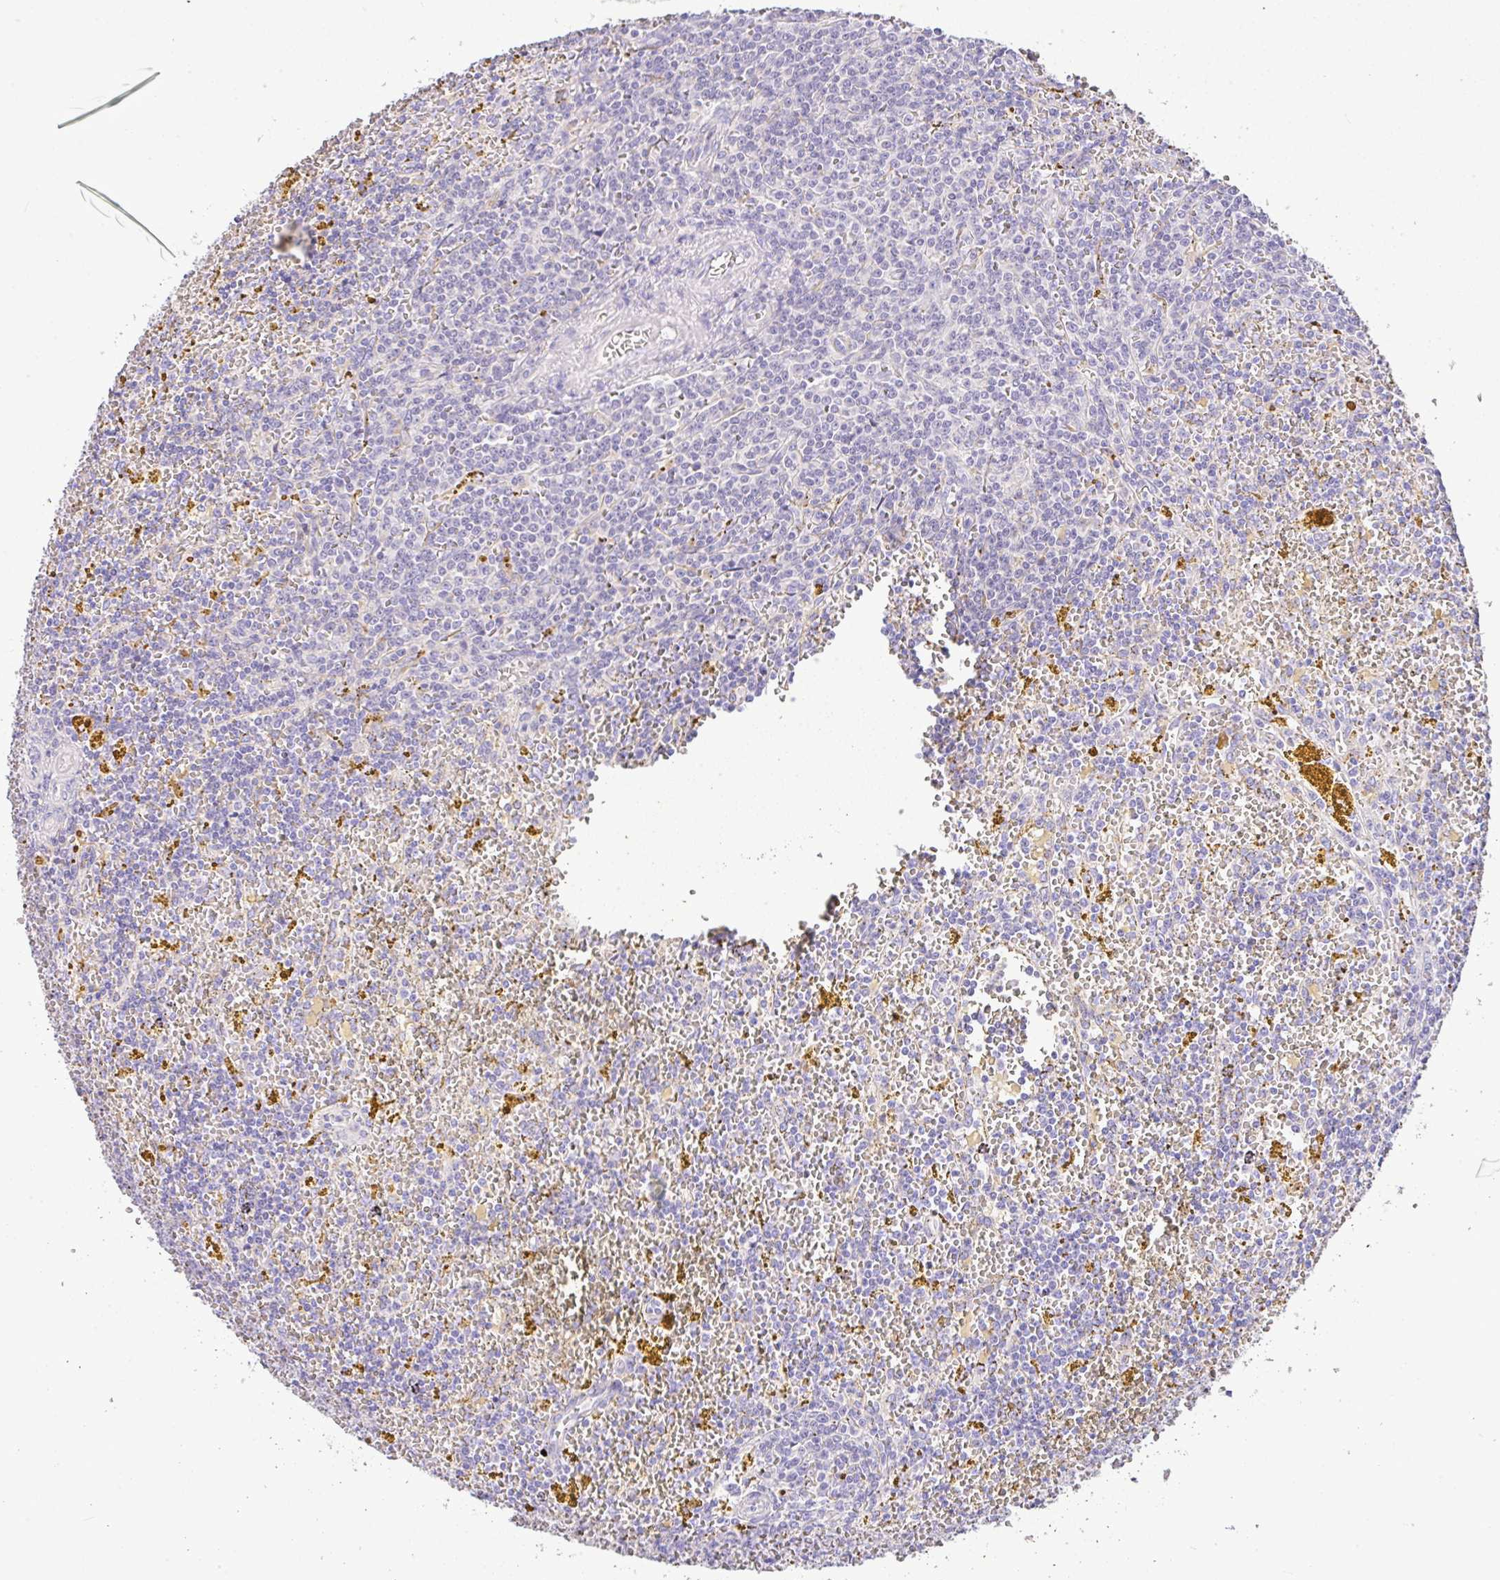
{"staining": {"intensity": "negative", "quantity": "none", "location": "none"}, "tissue": "lymphoma", "cell_type": "Tumor cells", "image_type": "cancer", "snomed": [{"axis": "morphology", "description": "Malignant lymphoma, non-Hodgkin's type, Low grade"}, {"axis": "topography", "description": "Spleen"}, {"axis": "topography", "description": "Lymph node"}], "caption": "Tumor cells are negative for brown protein staining in lymphoma.", "gene": "EPN3", "patient": {"sex": "female", "age": 66}}